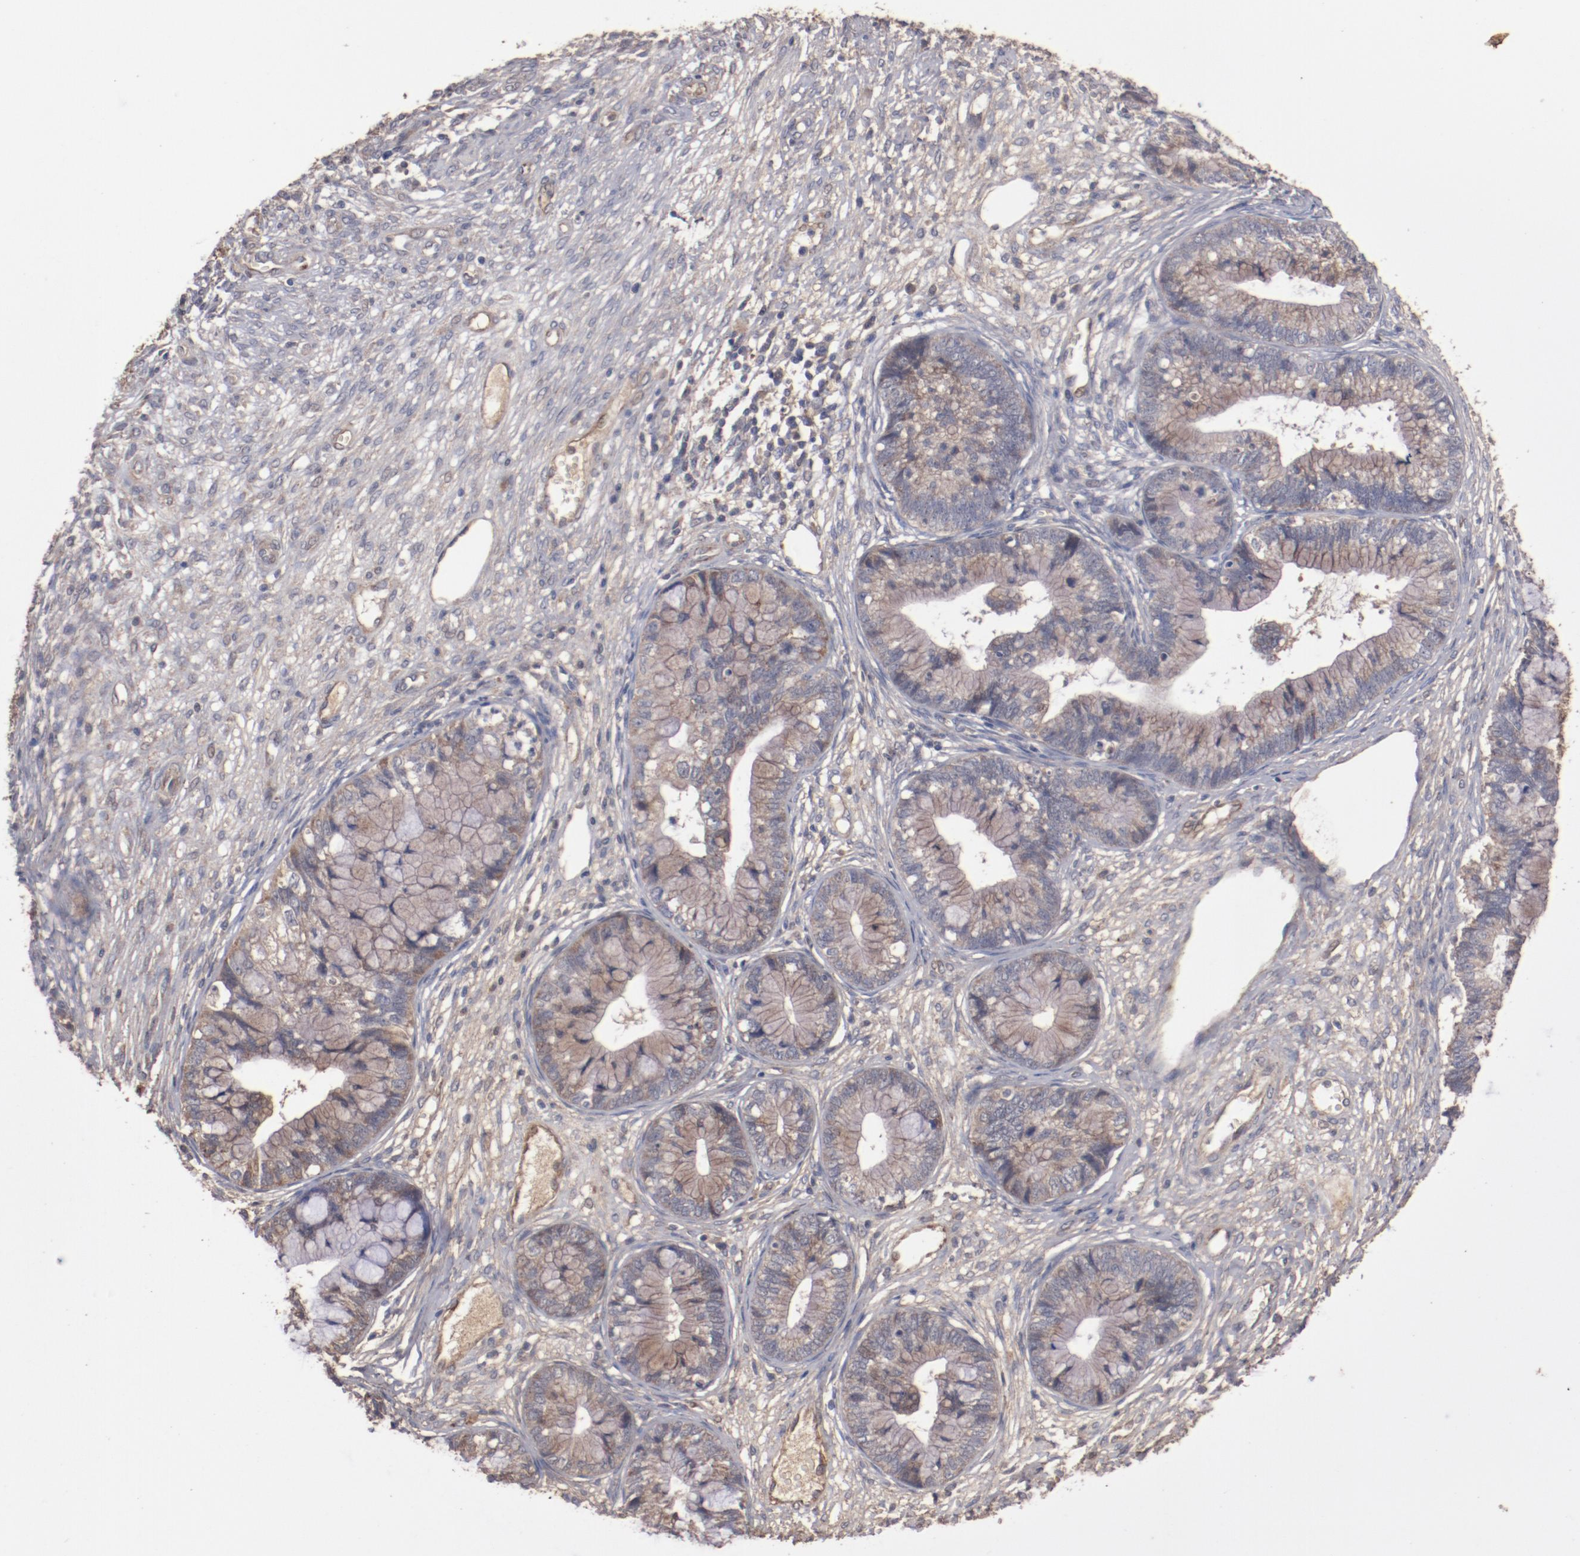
{"staining": {"intensity": "weak", "quantity": ">75%", "location": "cytoplasmic/membranous"}, "tissue": "cervical cancer", "cell_type": "Tumor cells", "image_type": "cancer", "snomed": [{"axis": "morphology", "description": "Adenocarcinoma, NOS"}, {"axis": "topography", "description": "Cervix"}], "caption": "Brown immunohistochemical staining in cervical adenocarcinoma shows weak cytoplasmic/membranous positivity in approximately >75% of tumor cells.", "gene": "DIPK2B", "patient": {"sex": "female", "age": 44}}